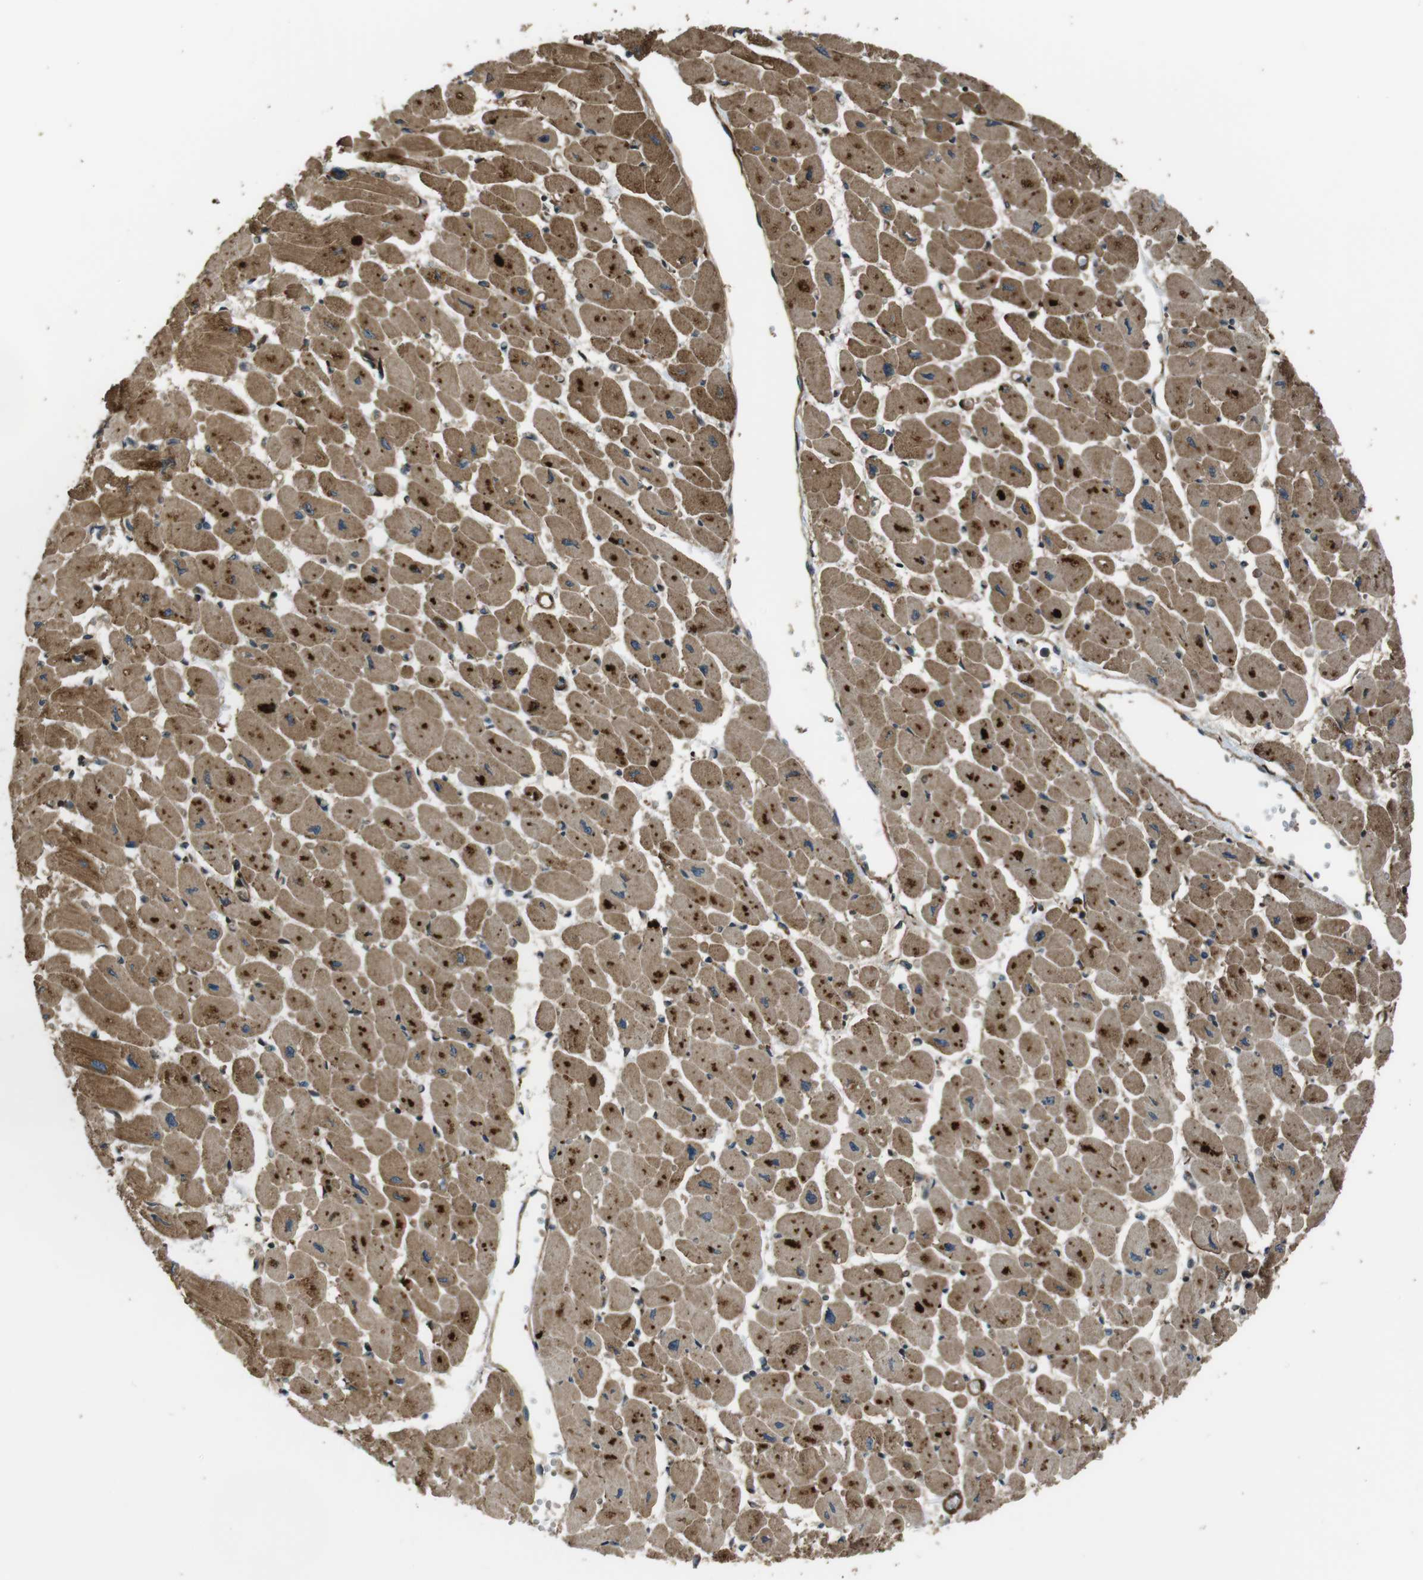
{"staining": {"intensity": "moderate", "quantity": ">75%", "location": "cytoplasmic/membranous"}, "tissue": "heart muscle", "cell_type": "Cardiomyocytes", "image_type": "normal", "snomed": [{"axis": "morphology", "description": "Normal tissue, NOS"}, {"axis": "topography", "description": "Heart"}], "caption": "The micrograph displays immunohistochemical staining of unremarkable heart muscle. There is moderate cytoplasmic/membranous positivity is appreciated in approximately >75% of cardiomyocytes. (Stains: DAB (3,3'-diaminobenzidine) in brown, nuclei in blue, Microscopy: brightfield microscopy at high magnification).", "gene": "MSRB3", "patient": {"sex": "female", "age": 54}}